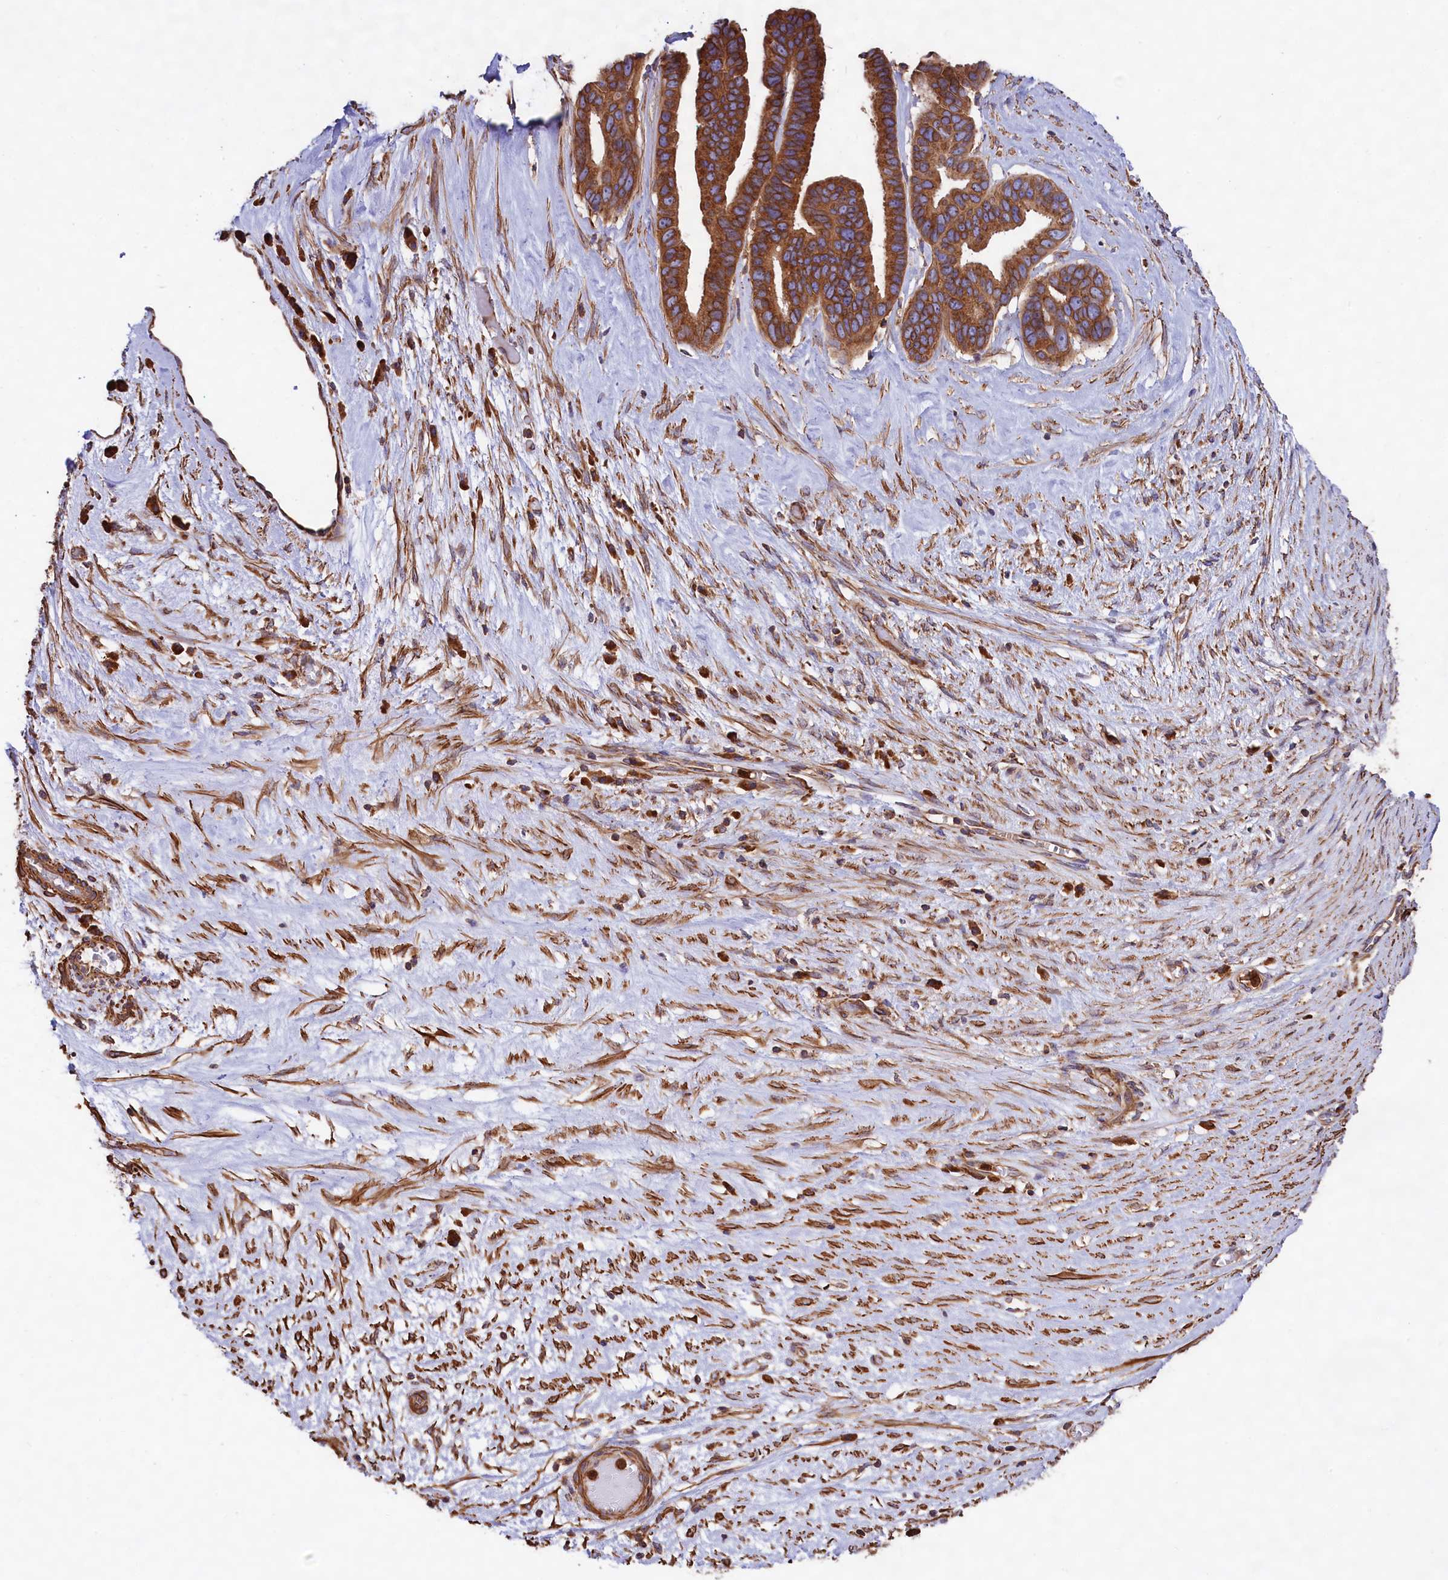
{"staining": {"intensity": "strong", "quantity": ">75%", "location": "cytoplasmic/membranous"}, "tissue": "ovarian cancer", "cell_type": "Tumor cells", "image_type": "cancer", "snomed": [{"axis": "morphology", "description": "Cystadenocarcinoma, serous, NOS"}, {"axis": "topography", "description": "Ovary"}], "caption": "DAB immunohistochemical staining of human ovarian cancer (serous cystadenocarcinoma) reveals strong cytoplasmic/membranous protein staining in approximately >75% of tumor cells. (DAB (3,3'-diaminobenzidine) IHC with brightfield microscopy, high magnification).", "gene": "GYS1", "patient": {"sex": "female", "age": 56}}